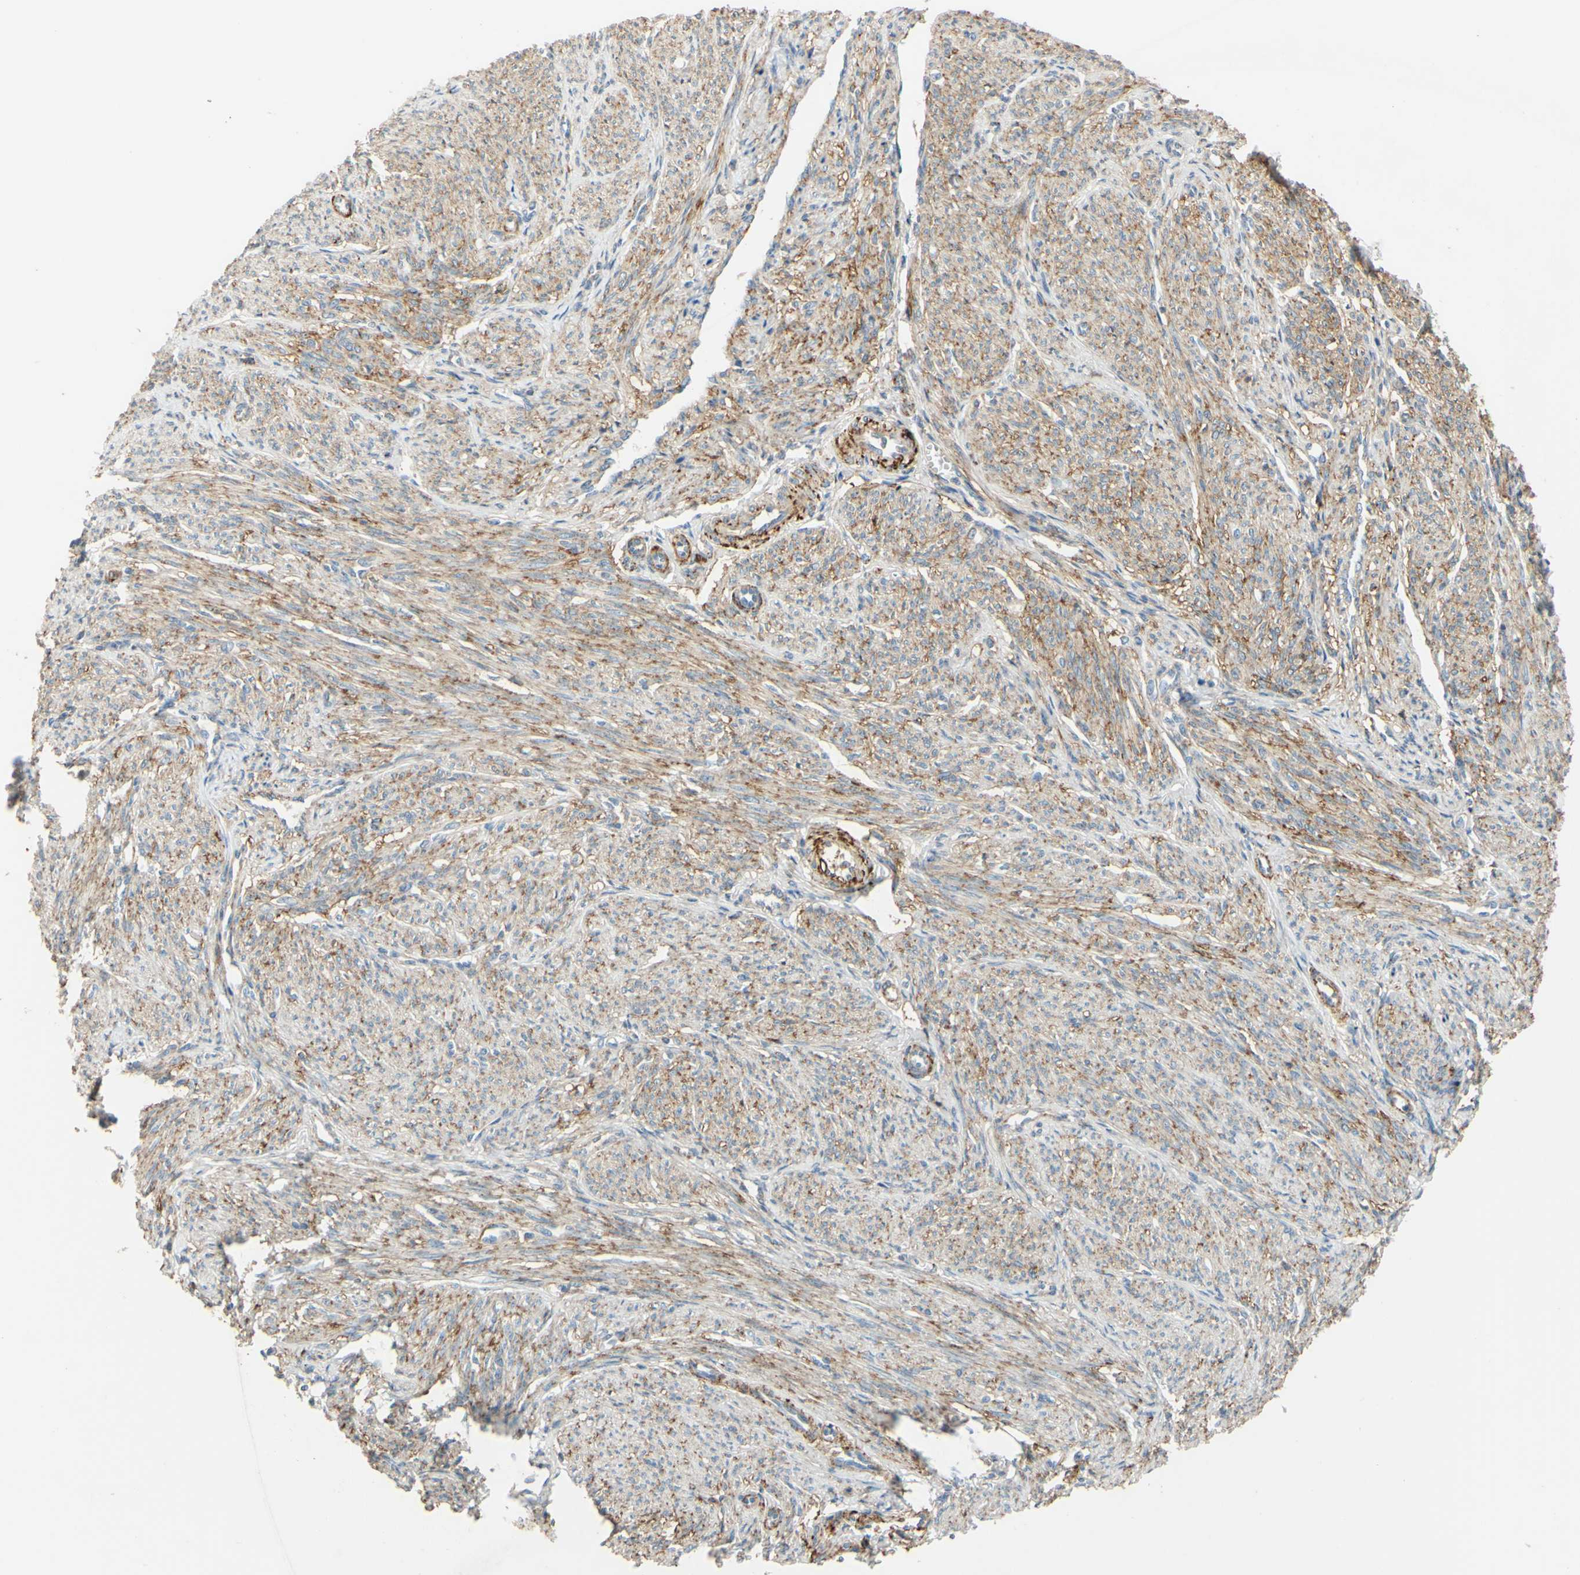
{"staining": {"intensity": "moderate", "quantity": "25%-75%", "location": "cytoplasmic/membranous"}, "tissue": "smooth muscle", "cell_type": "Smooth muscle cells", "image_type": "normal", "snomed": [{"axis": "morphology", "description": "Normal tissue, NOS"}, {"axis": "topography", "description": "Smooth muscle"}], "caption": "Immunohistochemistry staining of unremarkable smooth muscle, which exhibits medium levels of moderate cytoplasmic/membranous positivity in approximately 25%-75% of smooth muscle cells indicating moderate cytoplasmic/membranous protein staining. The staining was performed using DAB (brown) for protein detection and nuclei were counterstained in hematoxylin (blue).", "gene": "POR", "patient": {"sex": "female", "age": 65}}